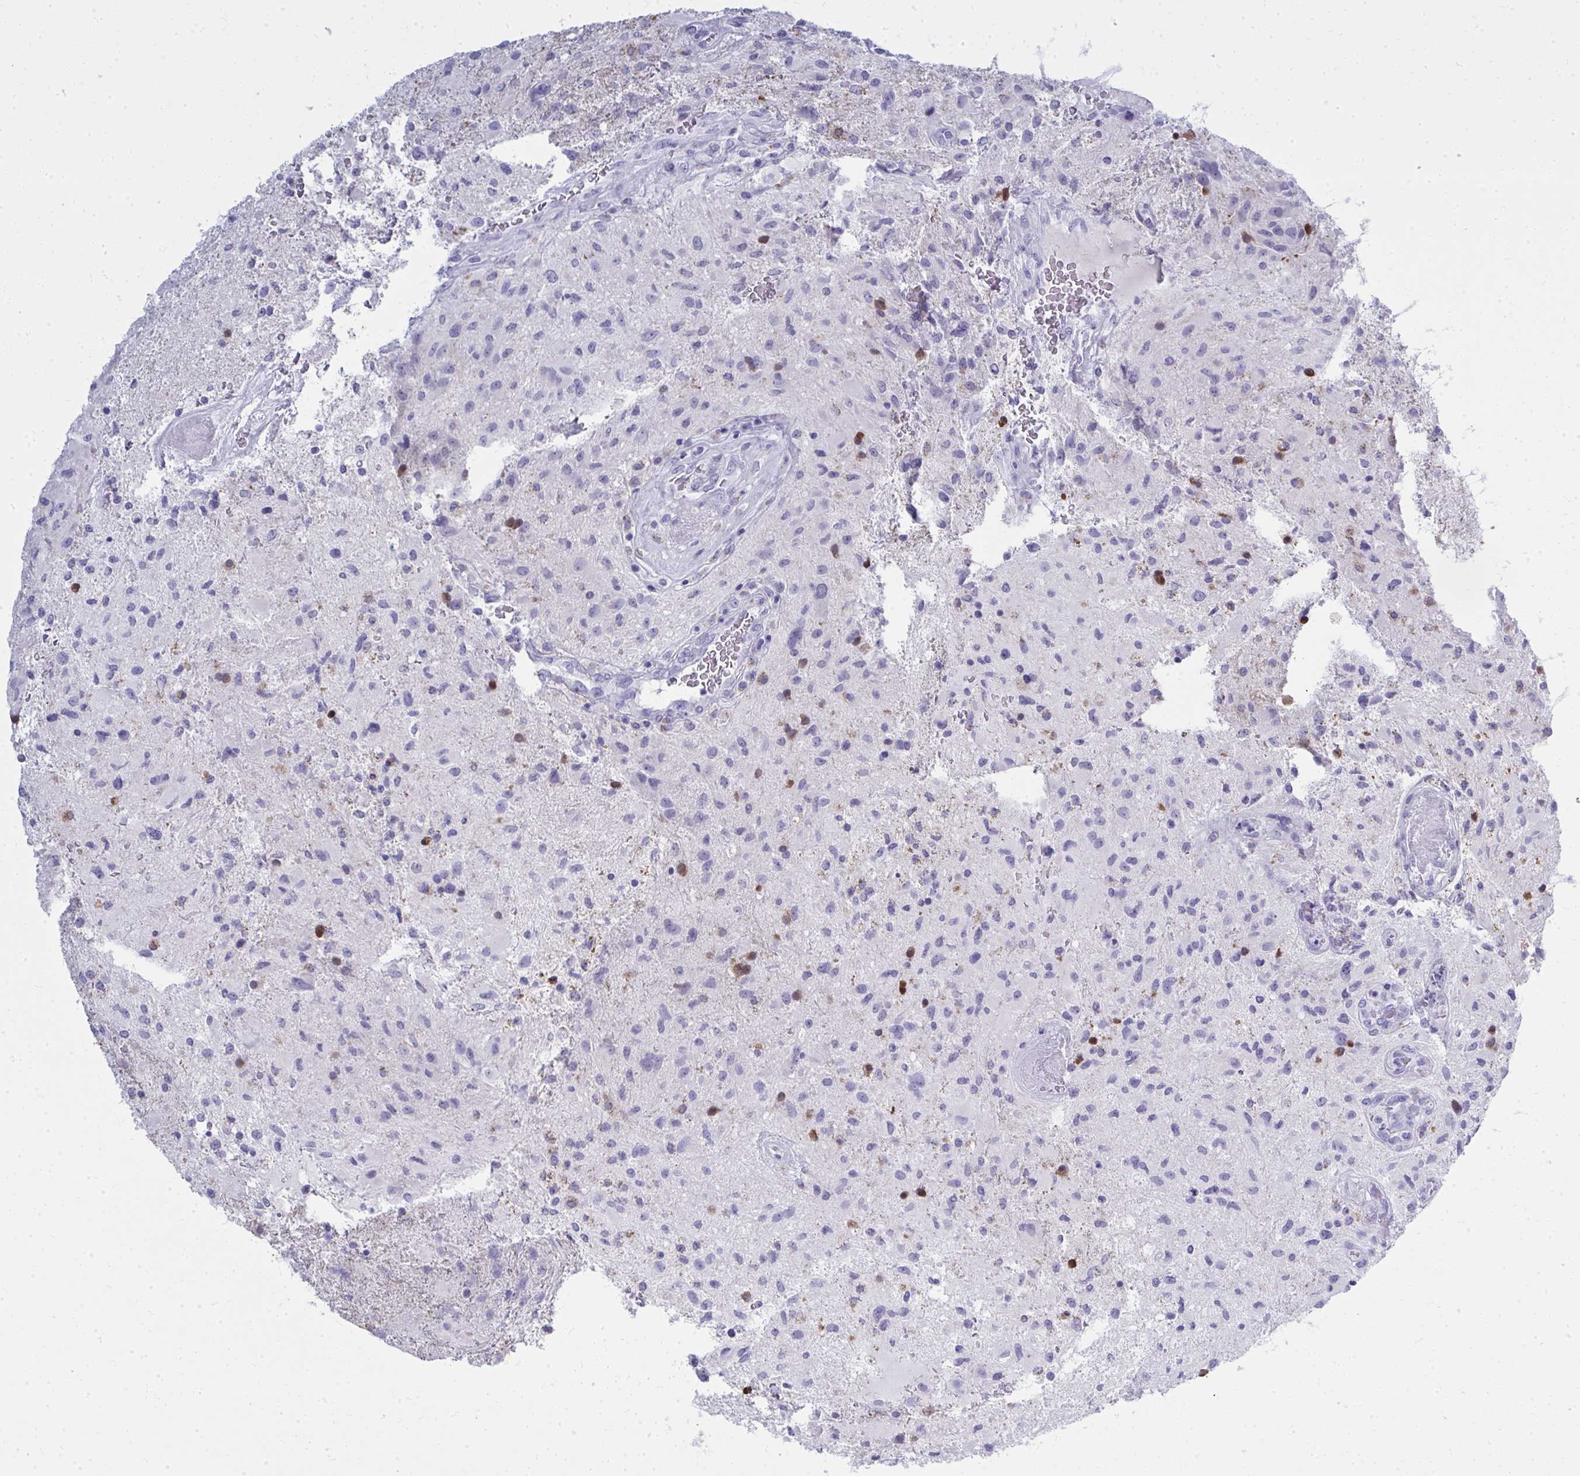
{"staining": {"intensity": "negative", "quantity": "none", "location": "none"}, "tissue": "glioma", "cell_type": "Tumor cells", "image_type": "cancer", "snomed": [{"axis": "morphology", "description": "Glioma, malignant, High grade"}, {"axis": "topography", "description": "Brain"}], "caption": "The IHC micrograph has no significant staining in tumor cells of malignant high-grade glioma tissue. (IHC, brightfield microscopy, high magnification).", "gene": "QDPR", "patient": {"sex": "male", "age": 53}}